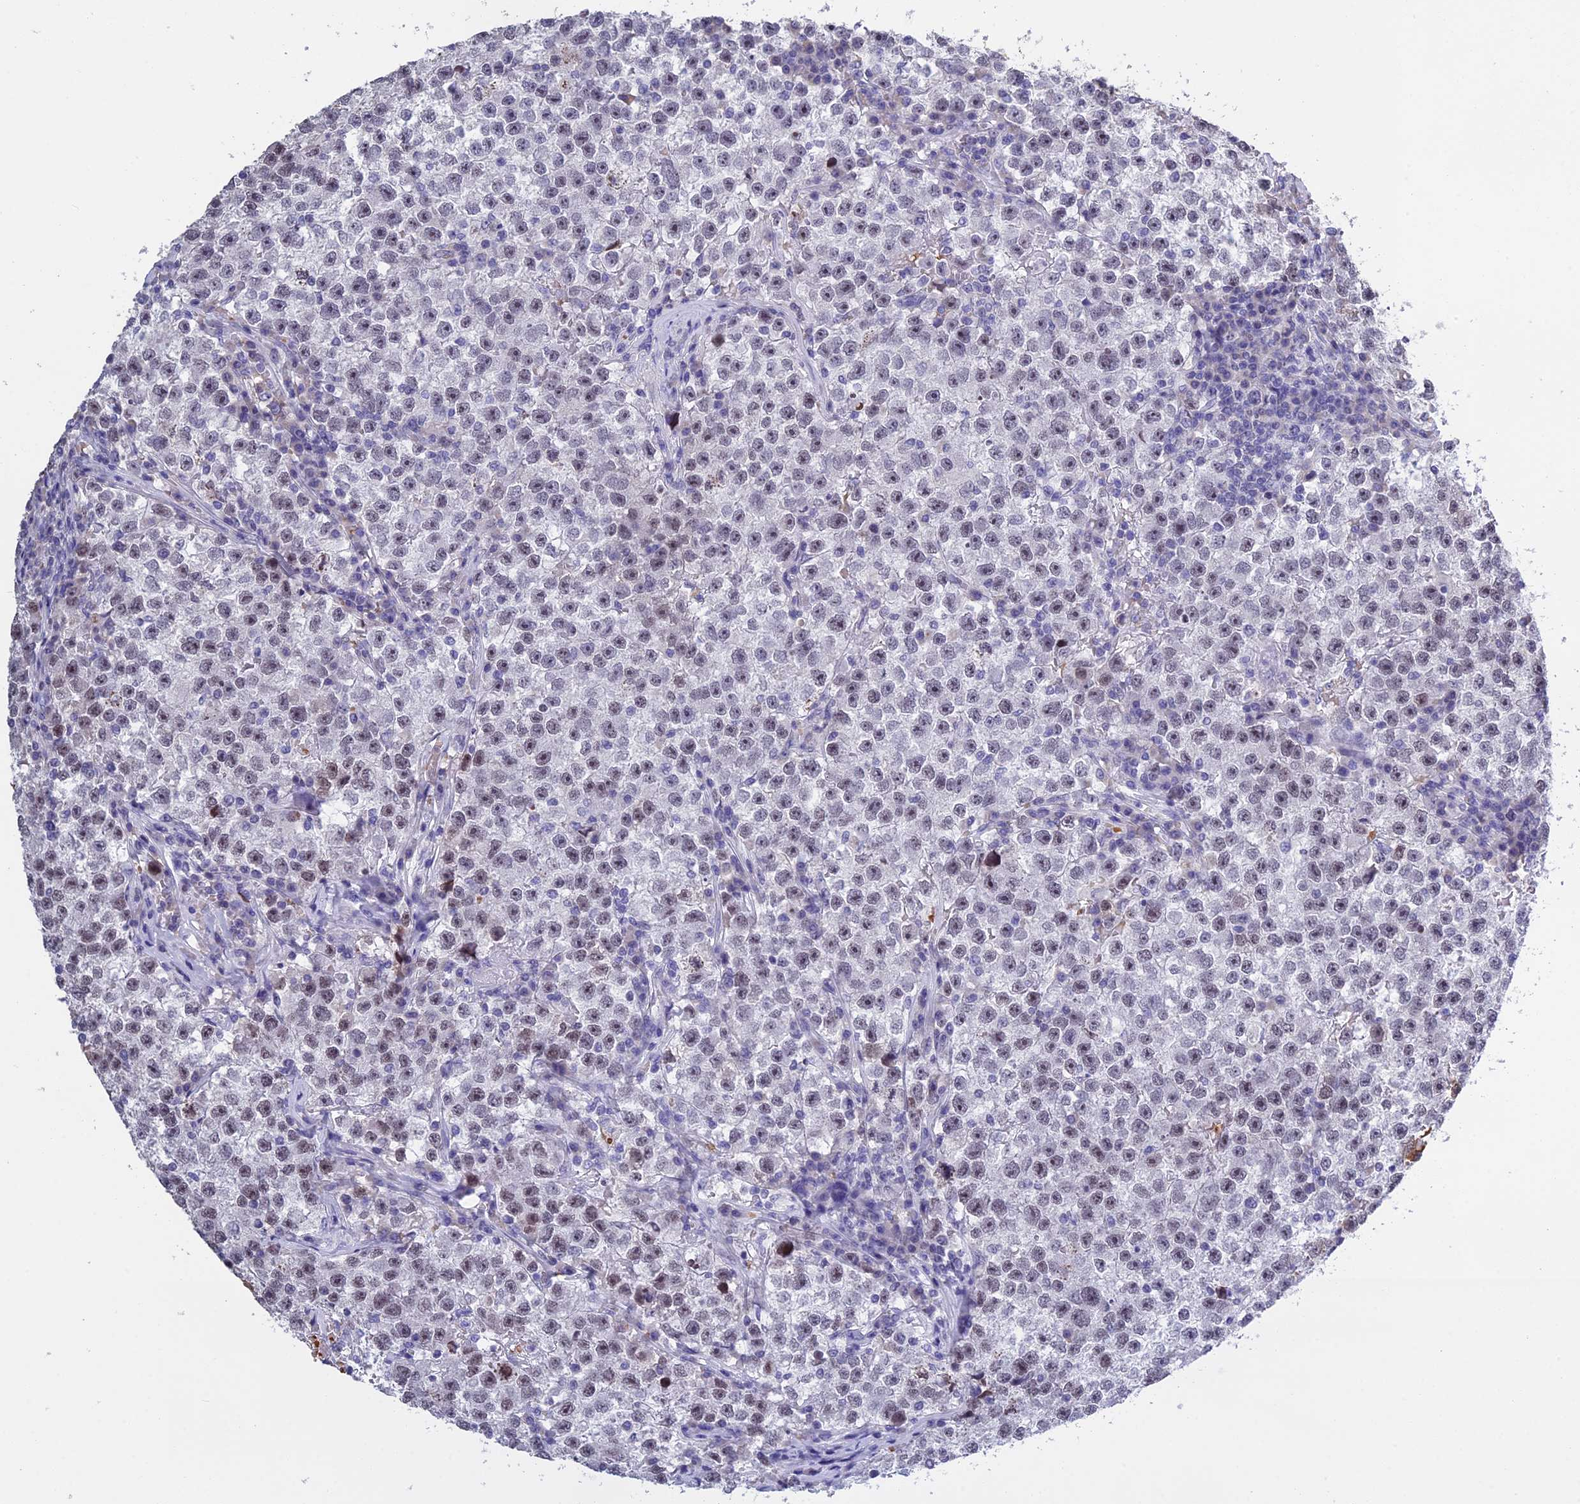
{"staining": {"intensity": "weak", "quantity": "25%-75%", "location": "nuclear"}, "tissue": "testis cancer", "cell_type": "Tumor cells", "image_type": "cancer", "snomed": [{"axis": "morphology", "description": "Seminoma, NOS"}, {"axis": "topography", "description": "Testis"}], "caption": "Immunohistochemical staining of human seminoma (testis) shows weak nuclear protein positivity in approximately 25%-75% of tumor cells. (Stains: DAB (3,3'-diaminobenzidine) in brown, nuclei in blue, Microscopy: brightfield microscopy at high magnification).", "gene": "KNOP1", "patient": {"sex": "male", "age": 22}}